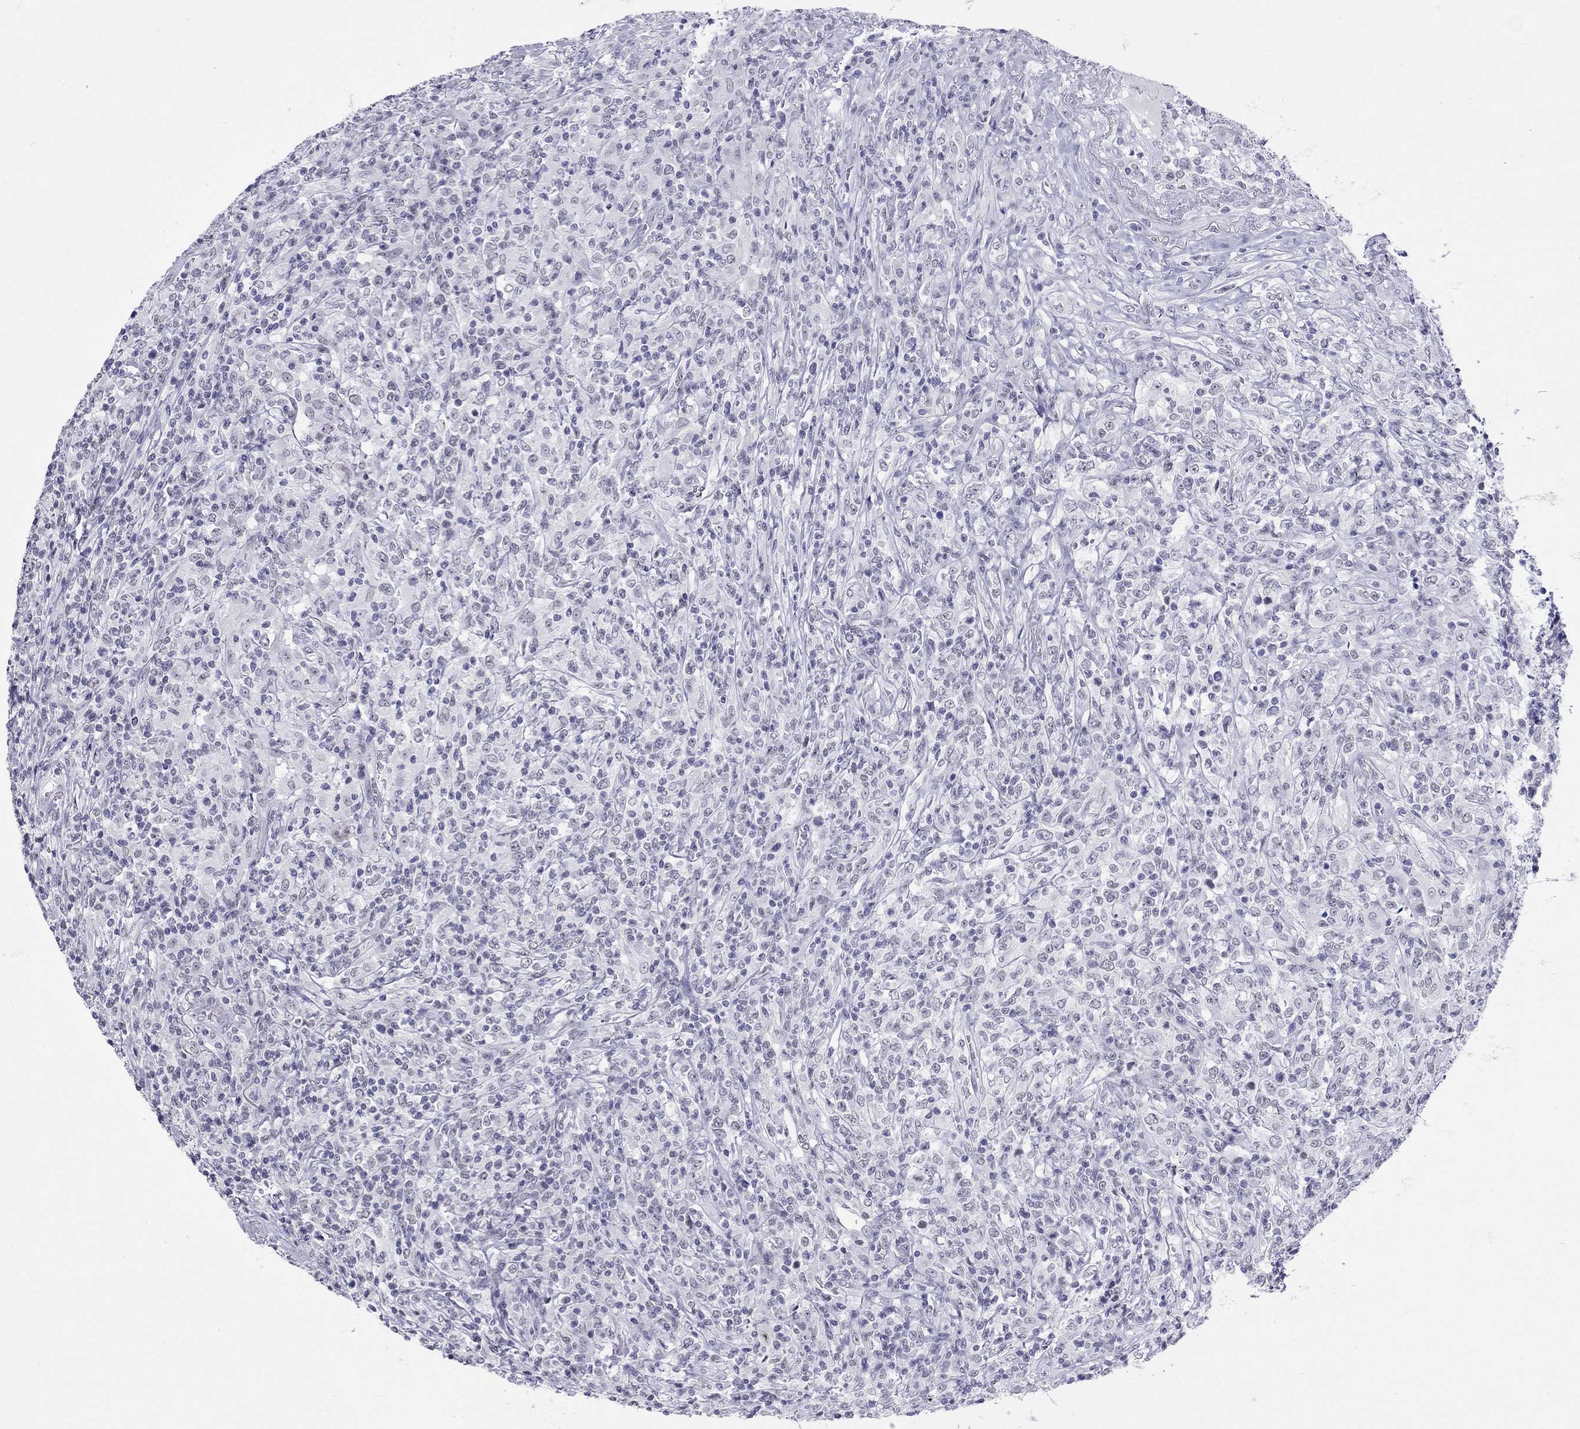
{"staining": {"intensity": "negative", "quantity": "none", "location": "none"}, "tissue": "lymphoma", "cell_type": "Tumor cells", "image_type": "cancer", "snomed": [{"axis": "morphology", "description": "Malignant lymphoma, non-Hodgkin's type, High grade"}, {"axis": "topography", "description": "Lung"}], "caption": "A high-resolution histopathology image shows immunohistochemistry staining of lymphoma, which displays no significant expression in tumor cells. Nuclei are stained in blue.", "gene": "JHY", "patient": {"sex": "male", "age": 79}}